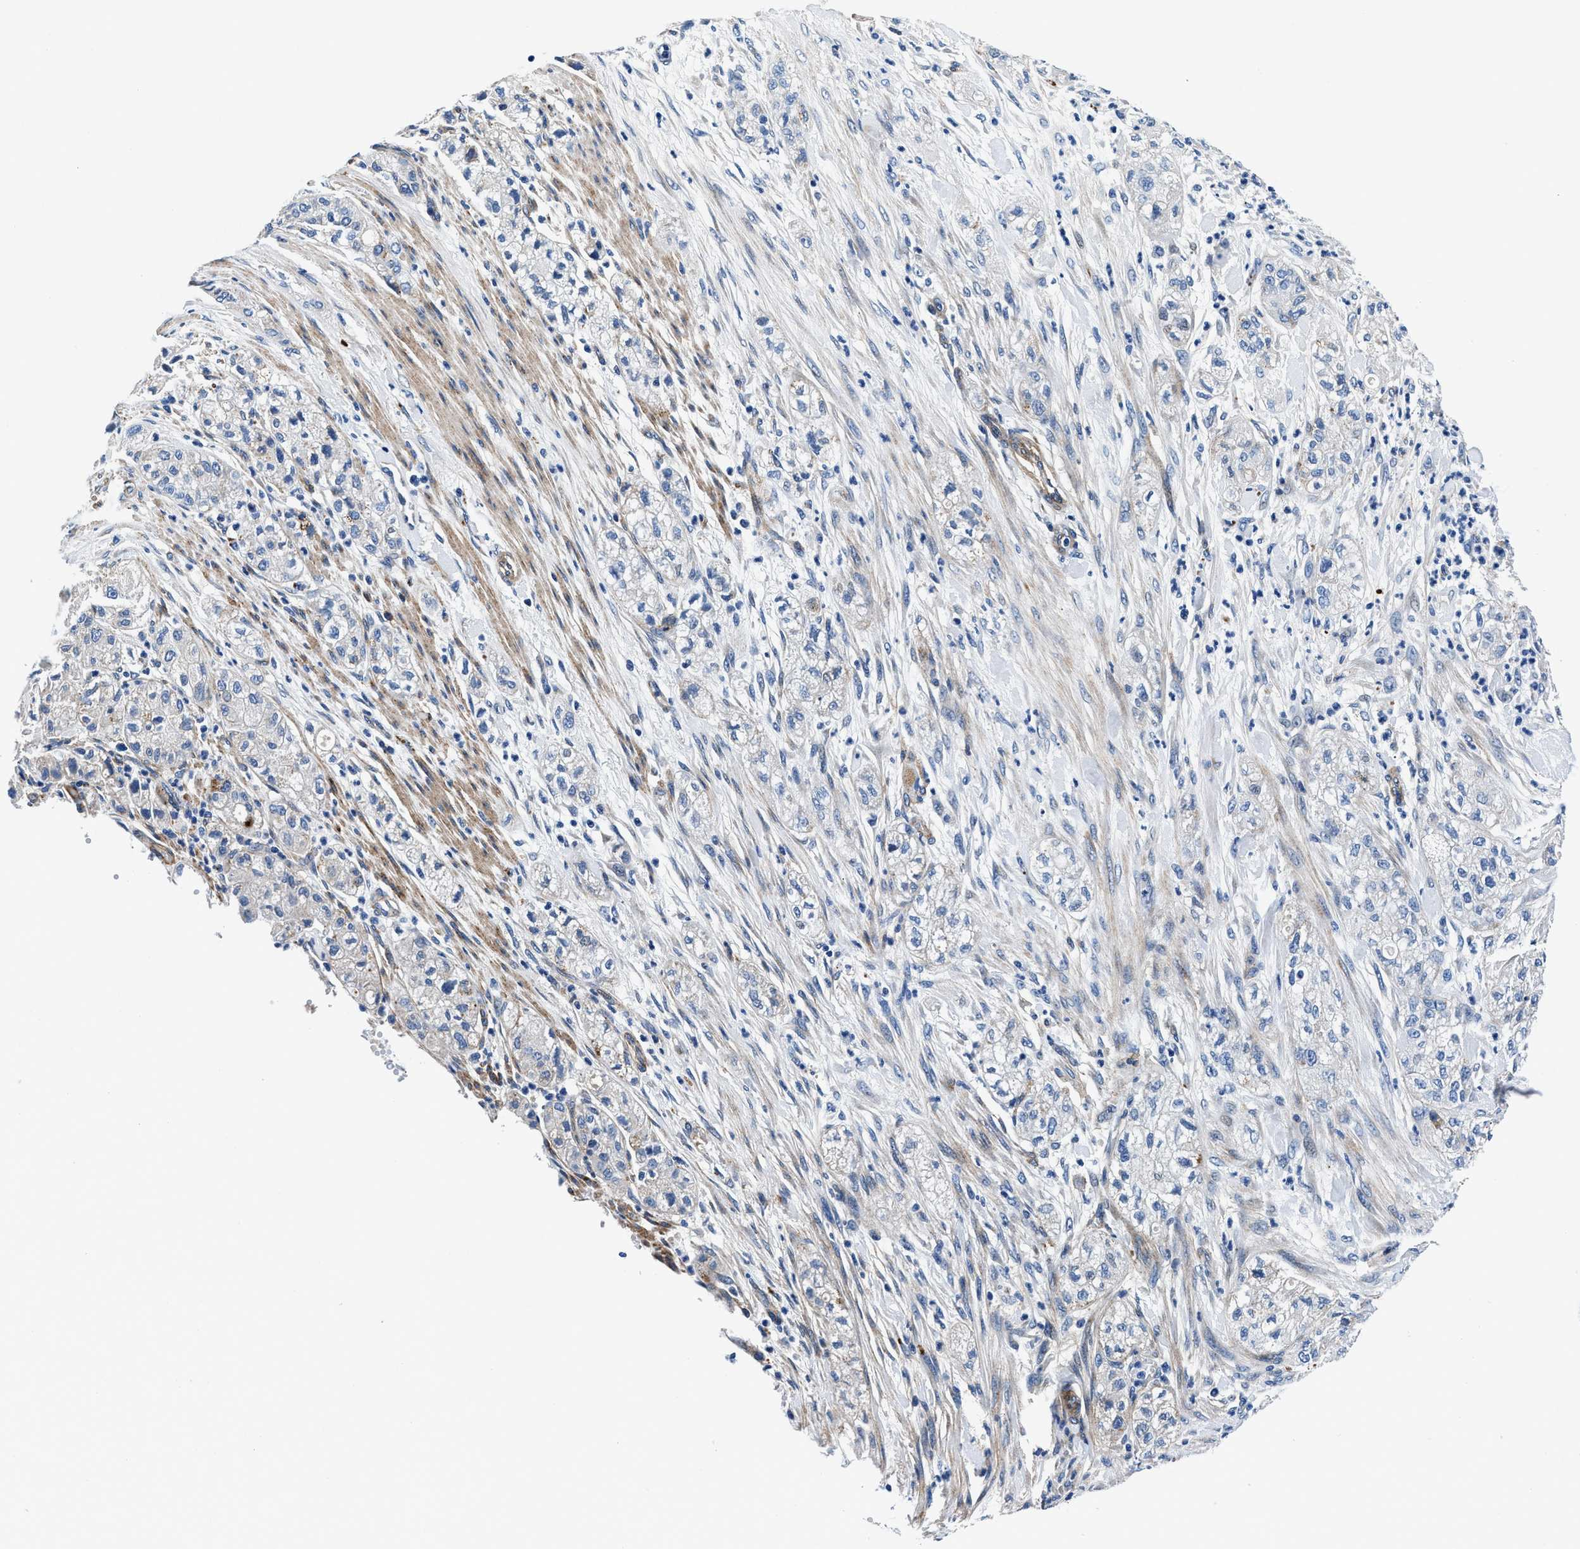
{"staining": {"intensity": "weak", "quantity": "<25%", "location": "cytoplasmic/membranous"}, "tissue": "pancreatic cancer", "cell_type": "Tumor cells", "image_type": "cancer", "snomed": [{"axis": "morphology", "description": "Adenocarcinoma, NOS"}, {"axis": "topography", "description": "Pancreas"}], "caption": "A histopathology image of human pancreatic adenocarcinoma is negative for staining in tumor cells.", "gene": "DAG1", "patient": {"sex": "female", "age": 78}}